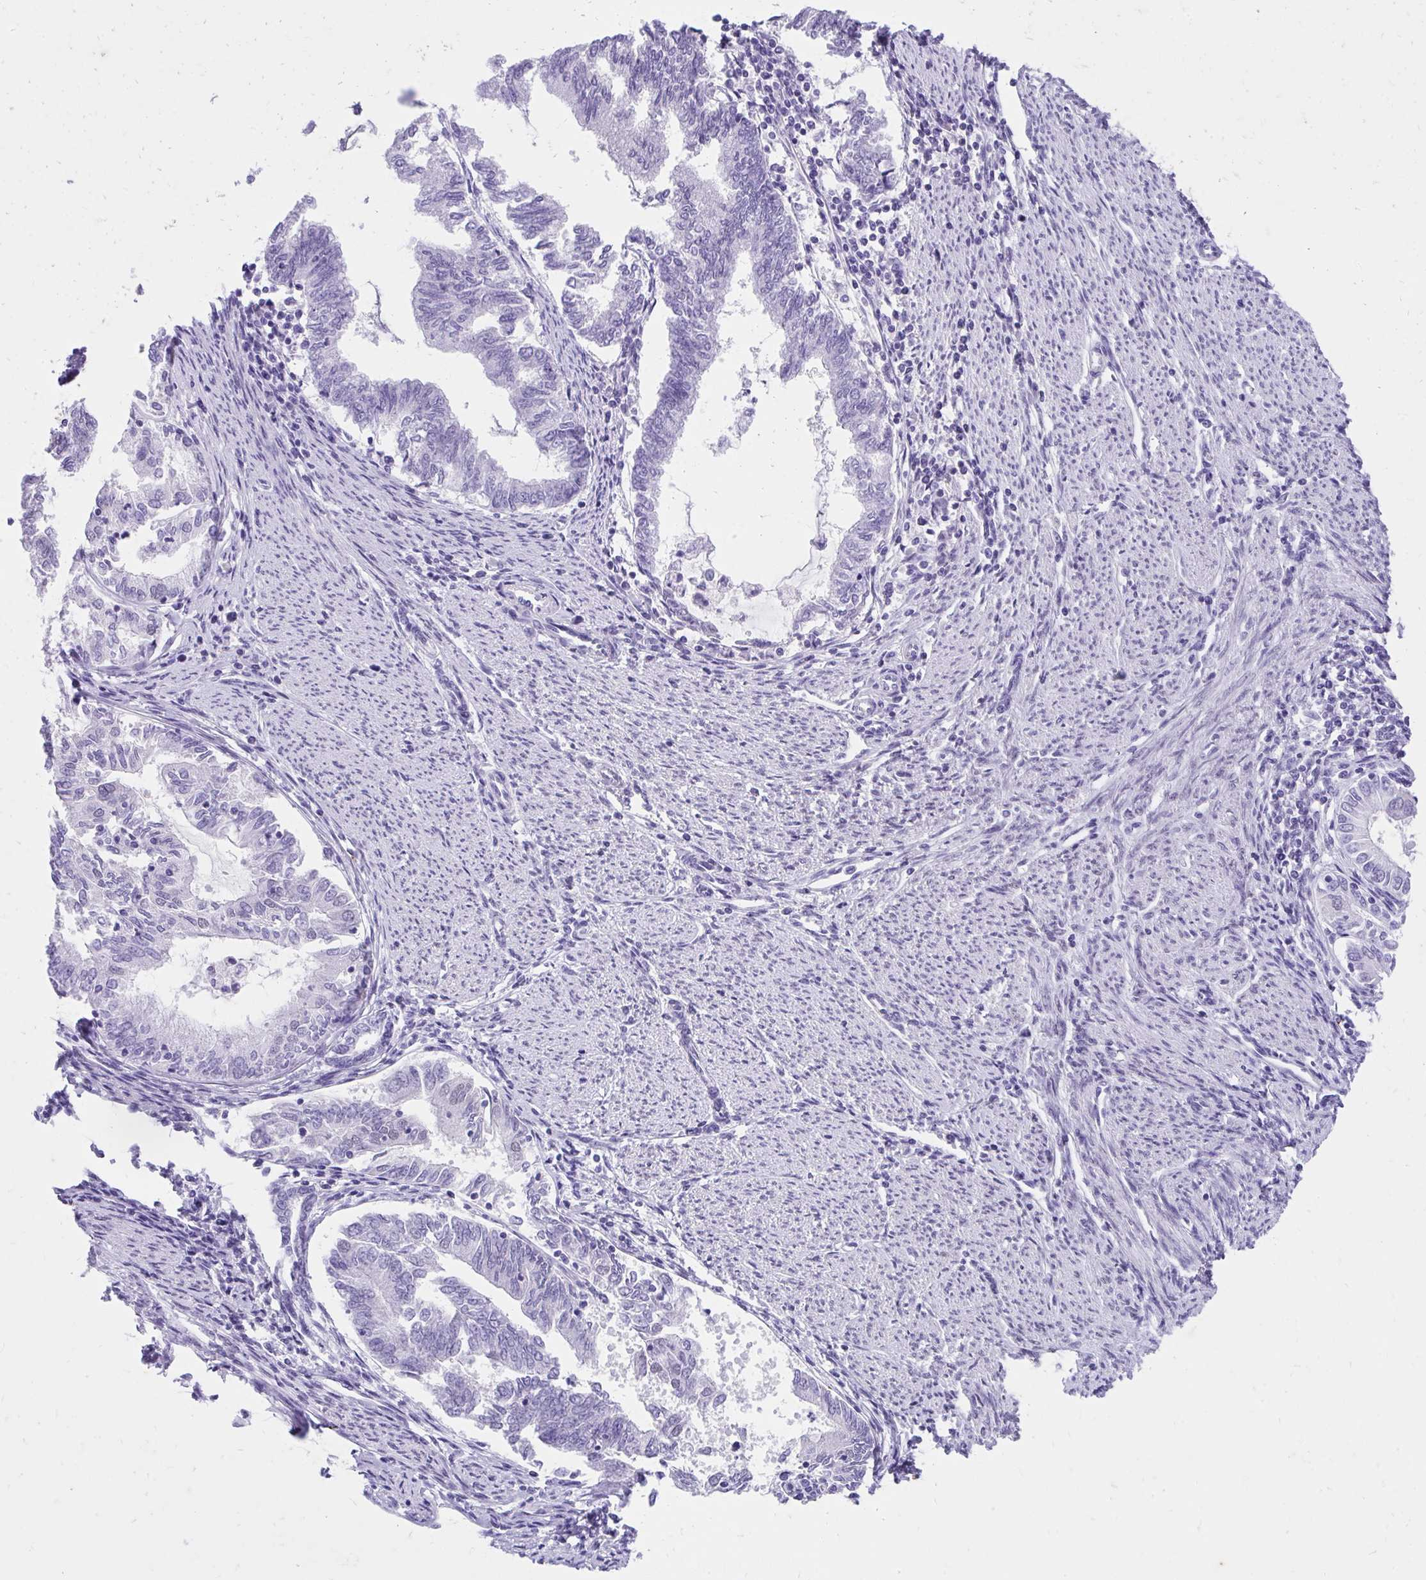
{"staining": {"intensity": "negative", "quantity": "none", "location": "none"}, "tissue": "endometrial cancer", "cell_type": "Tumor cells", "image_type": "cancer", "snomed": [{"axis": "morphology", "description": "Adenocarcinoma, NOS"}, {"axis": "topography", "description": "Endometrium"}], "caption": "A photomicrograph of endometrial adenocarcinoma stained for a protein demonstrates no brown staining in tumor cells.", "gene": "KLK1", "patient": {"sex": "female", "age": 79}}